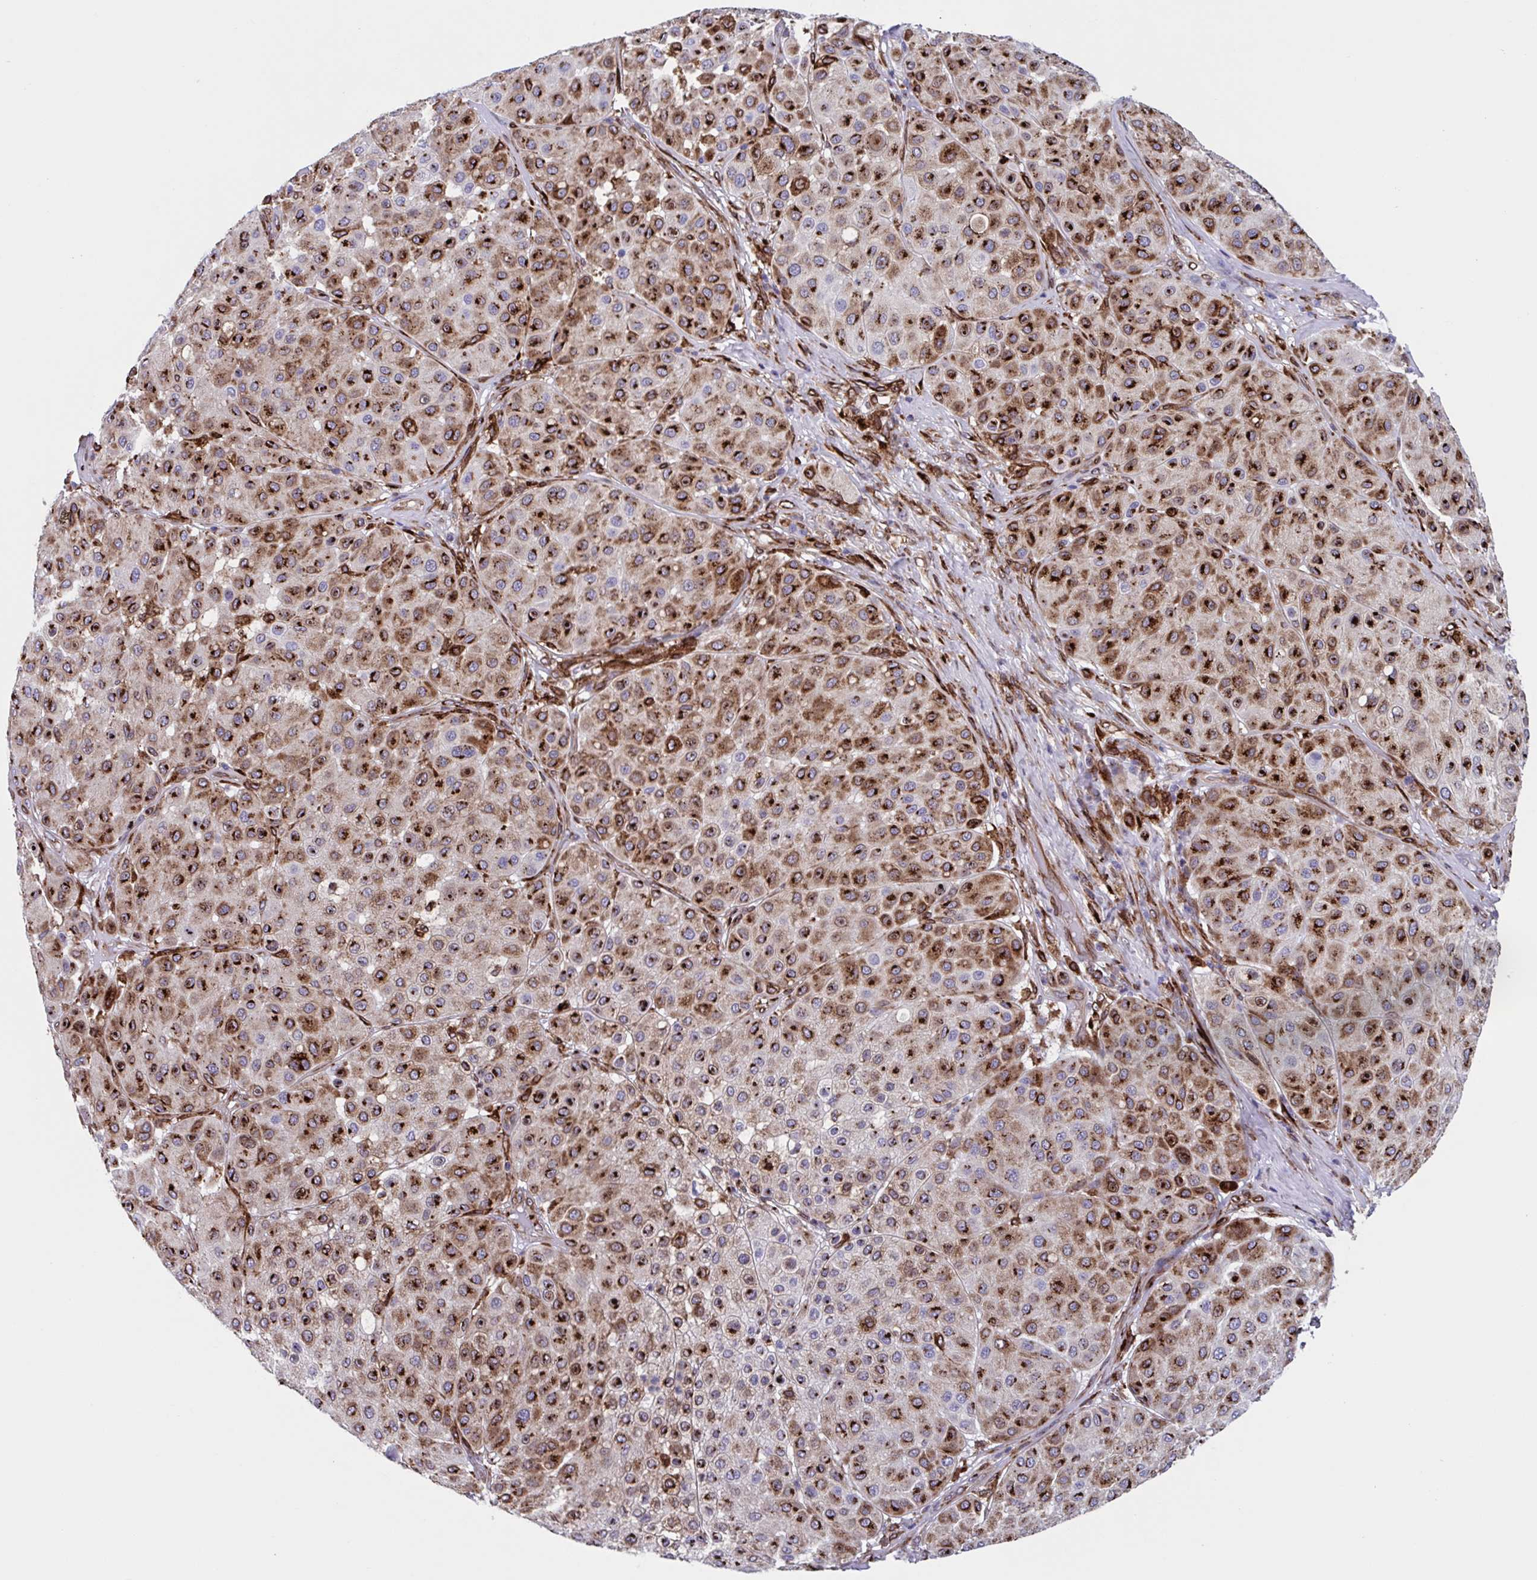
{"staining": {"intensity": "strong", "quantity": ">75%", "location": "cytoplasmic/membranous"}, "tissue": "melanoma", "cell_type": "Tumor cells", "image_type": "cancer", "snomed": [{"axis": "morphology", "description": "Malignant melanoma, Metastatic site"}, {"axis": "topography", "description": "Smooth muscle"}], "caption": "Brown immunohistochemical staining in melanoma reveals strong cytoplasmic/membranous positivity in about >75% of tumor cells.", "gene": "RFK", "patient": {"sex": "male", "age": 41}}